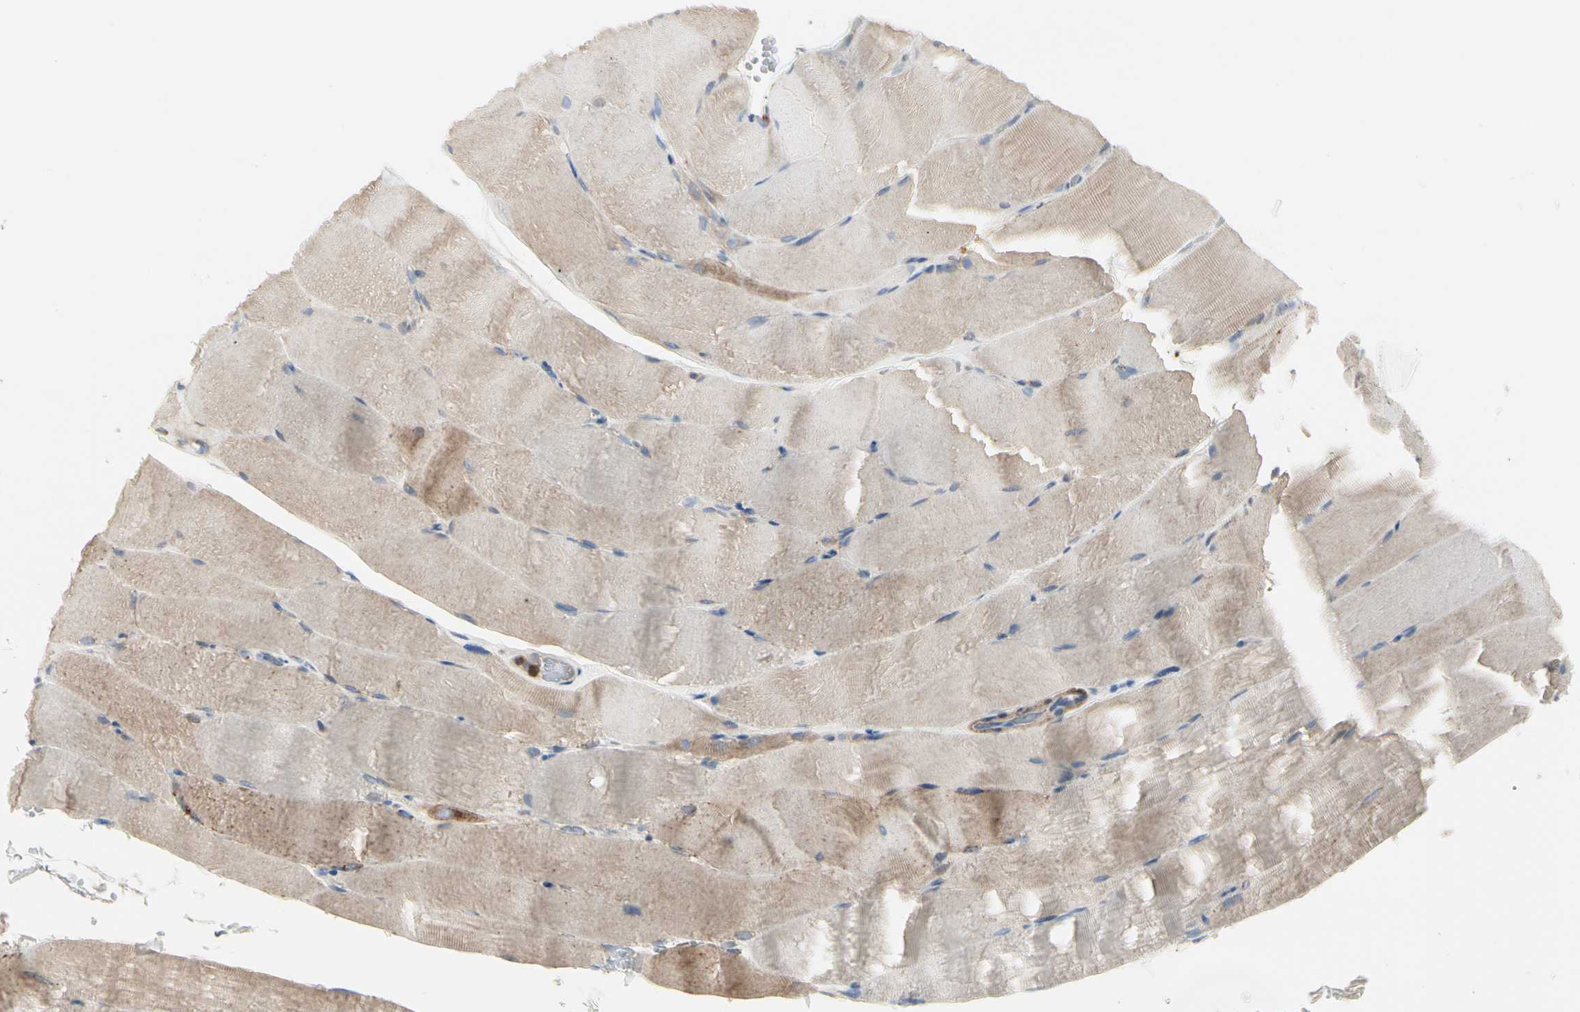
{"staining": {"intensity": "moderate", "quantity": "25%-75%", "location": "cytoplasmic/membranous"}, "tissue": "skeletal muscle", "cell_type": "Myocytes", "image_type": "normal", "snomed": [{"axis": "morphology", "description": "Normal tissue, NOS"}, {"axis": "topography", "description": "Skeletal muscle"}, {"axis": "topography", "description": "Parathyroid gland"}], "caption": "IHC (DAB) staining of normal human skeletal muscle demonstrates moderate cytoplasmic/membranous protein expression in about 25%-75% of myocytes. (Stains: DAB (3,3'-diaminobenzidine) in brown, nuclei in blue, Microscopy: brightfield microscopy at high magnification).", "gene": "CLEC2B", "patient": {"sex": "female", "age": 37}}